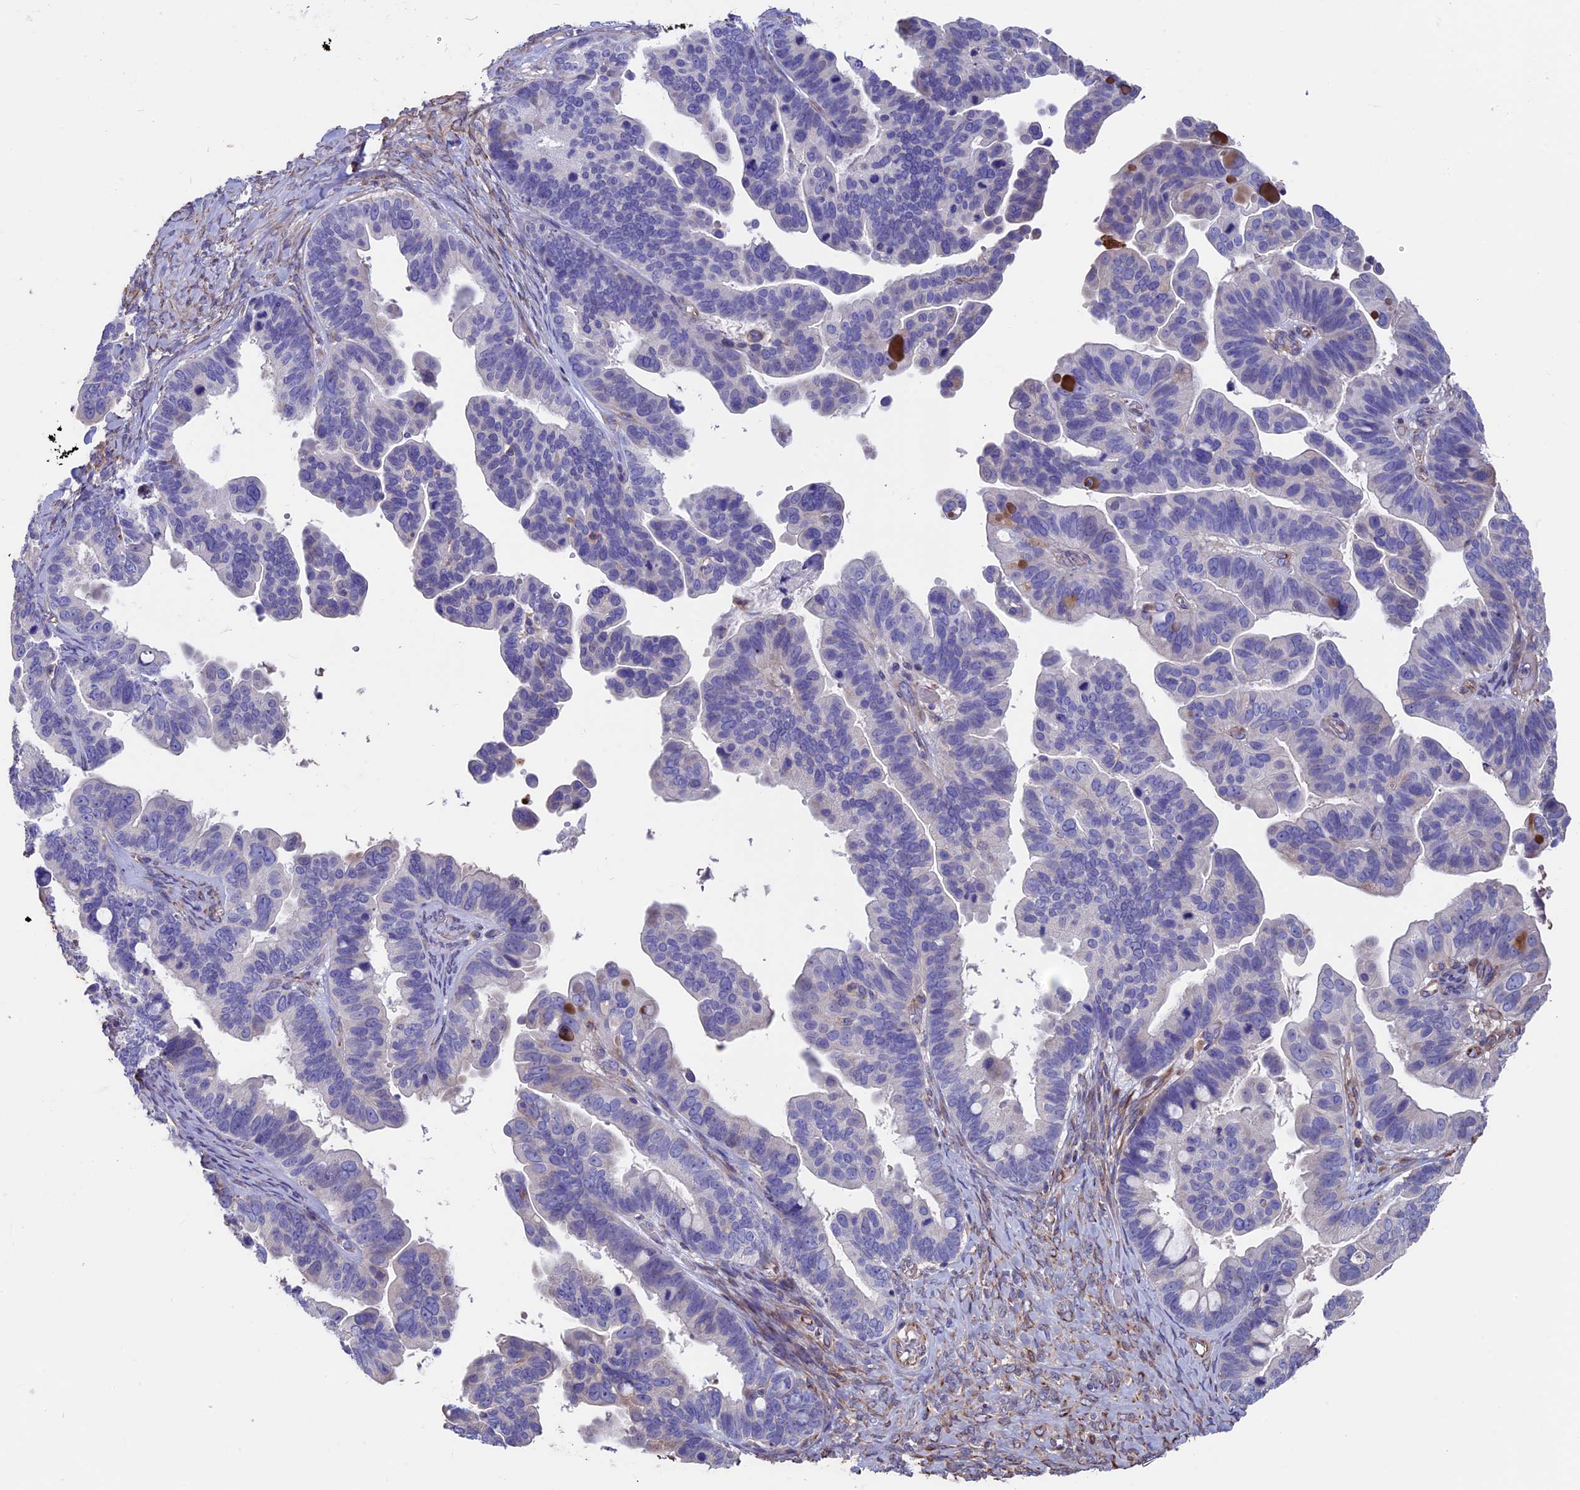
{"staining": {"intensity": "negative", "quantity": "none", "location": "none"}, "tissue": "ovarian cancer", "cell_type": "Tumor cells", "image_type": "cancer", "snomed": [{"axis": "morphology", "description": "Cystadenocarcinoma, serous, NOS"}, {"axis": "topography", "description": "Ovary"}], "caption": "Tumor cells are negative for protein expression in human serous cystadenocarcinoma (ovarian). The staining is performed using DAB (3,3'-diaminobenzidine) brown chromogen with nuclei counter-stained in using hematoxylin.", "gene": "SEH1L", "patient": {"sex": "female", "age": 56}}